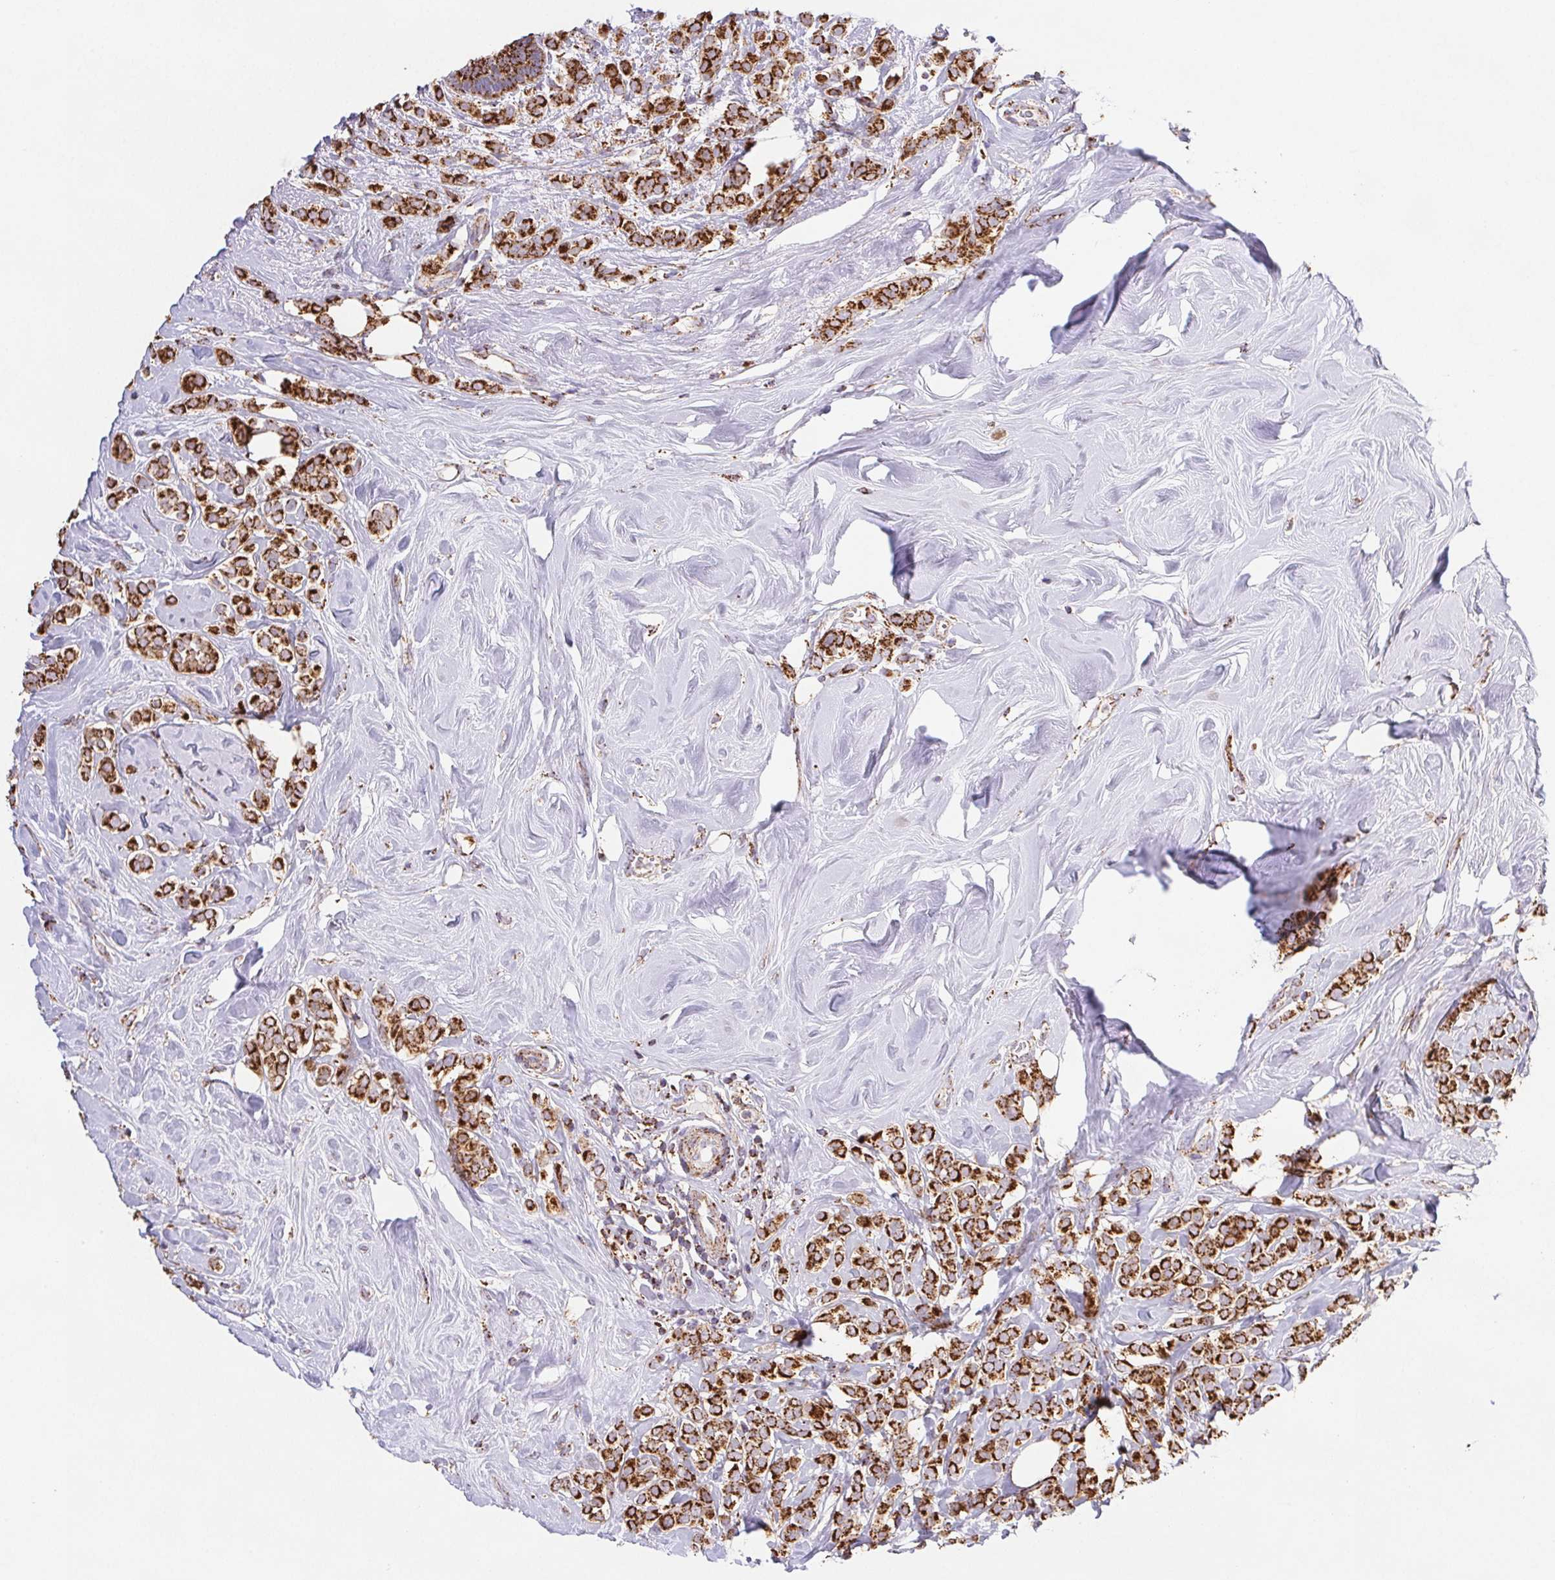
{"staining": {"intensity": "strong", "quantity": ">75%", "location": "cytoplasmic/membranous"}, "tissue": "breast cancer", "cell_type": "Tumor cells", "image_type": "cancer", "snomed": [{"axis": "morphology", "description": "Lobular carcinoma"}, {"axis": "topography", "description": "Breast"}], "caption": "High-power microscopy captured an immunohistochemistry (IHC) histopathology image of breast cancer (lobular carcinoma), revealing strong cytoplasmic/membranous expression in about >75% of tumor cells. The protein is shown in brown color, while the nuclei are stained blue.", "gene": "NIPSNAP2", "patient": {"sex": "female", "age": 49}}